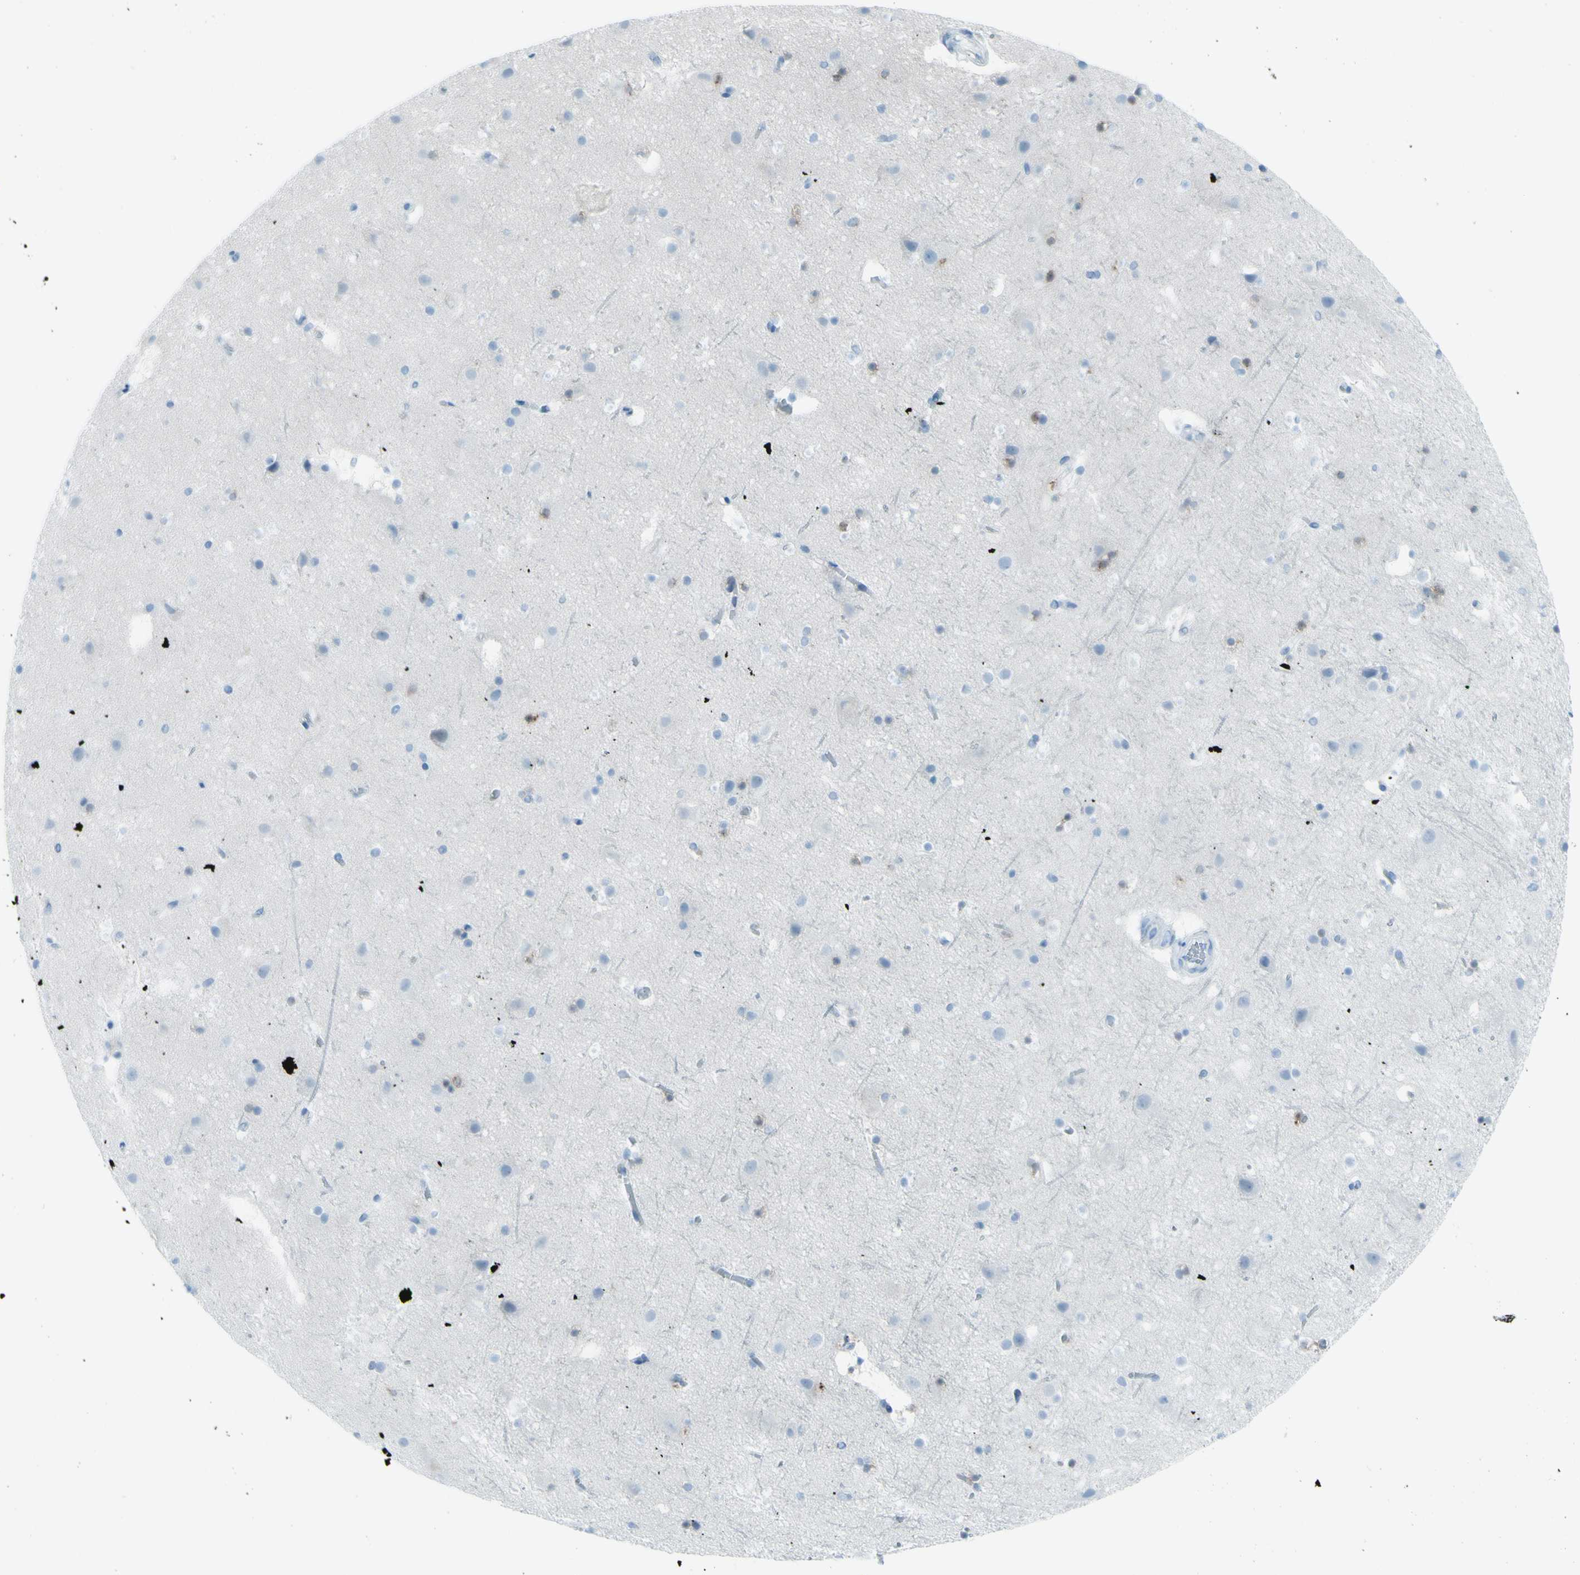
{"staining": {"intensity": "negative", "quantity": "none", "location": "none"}, "tissue": "cerebral cortex", "cell_type": "Endothelial cells", "image_type": "normal", "snomed": [{"axis": "morphology", "description": "Normal tissue, NOS"}, {"axis": "topography", "description": "Cerebral cortex"}], "caption": "Immunohistochemistry (IHC) histopathology image of benign cerebral cortex: cerebral cortex stained with DAB shows no significant protein expression in endothelial cells.", "gene": "AFP", "patient": {"sex": "male", "age": 45}}